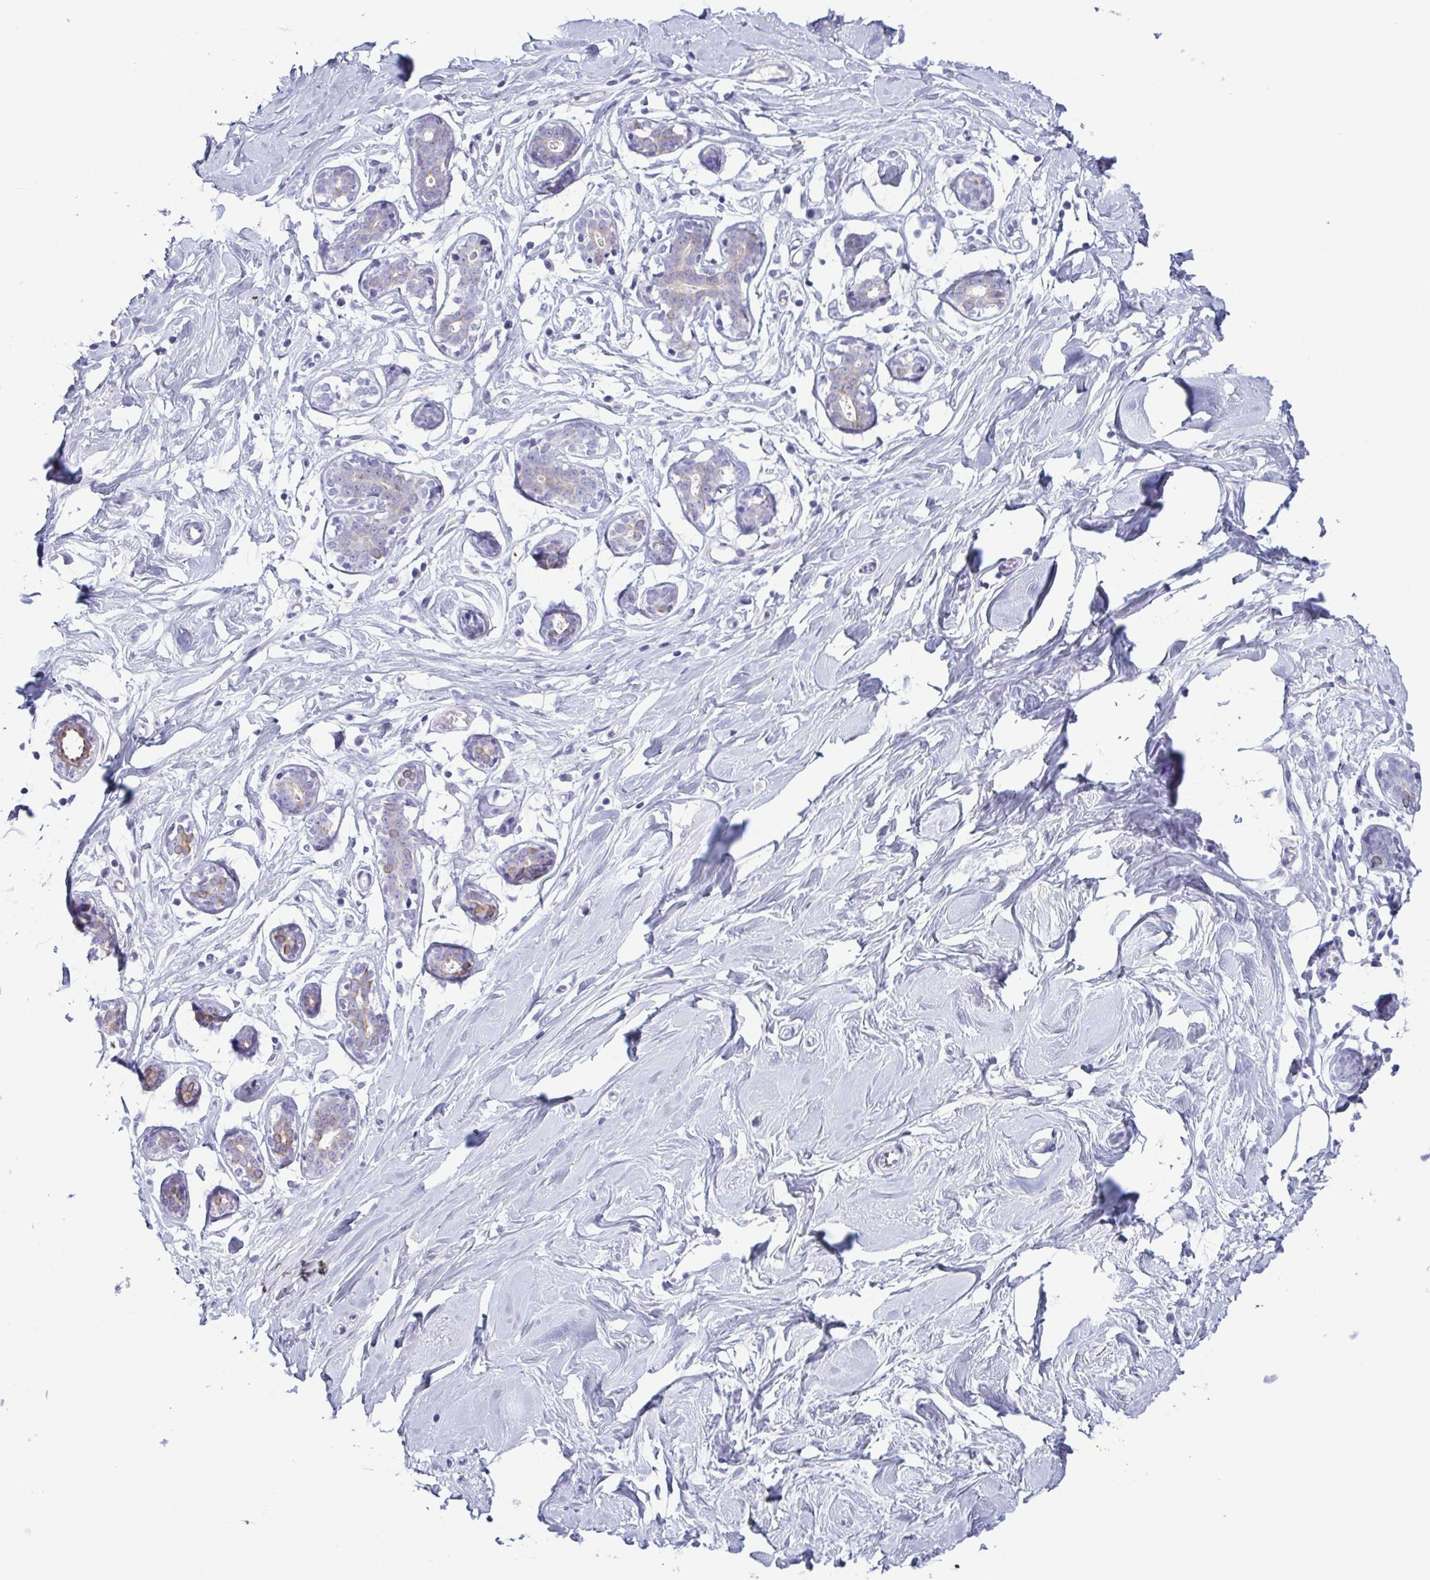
{"staining": {"intensity": "negative", "quantity": "none", "location": "none"}, "tissue": "breast", "cell_type": "Adipocytes", "image_type": "normal", "snomed": [{"axis": "morphology", "description": "Normal tissue, NOS"}, {"axis": "topography", "description": "Breast"}], "caption": "This is an IHC photomicrograph of benign human breast. There is no expression in adipocytes.", "gene": "KRT10", "patient": {"sex": "female", "age": 27}}